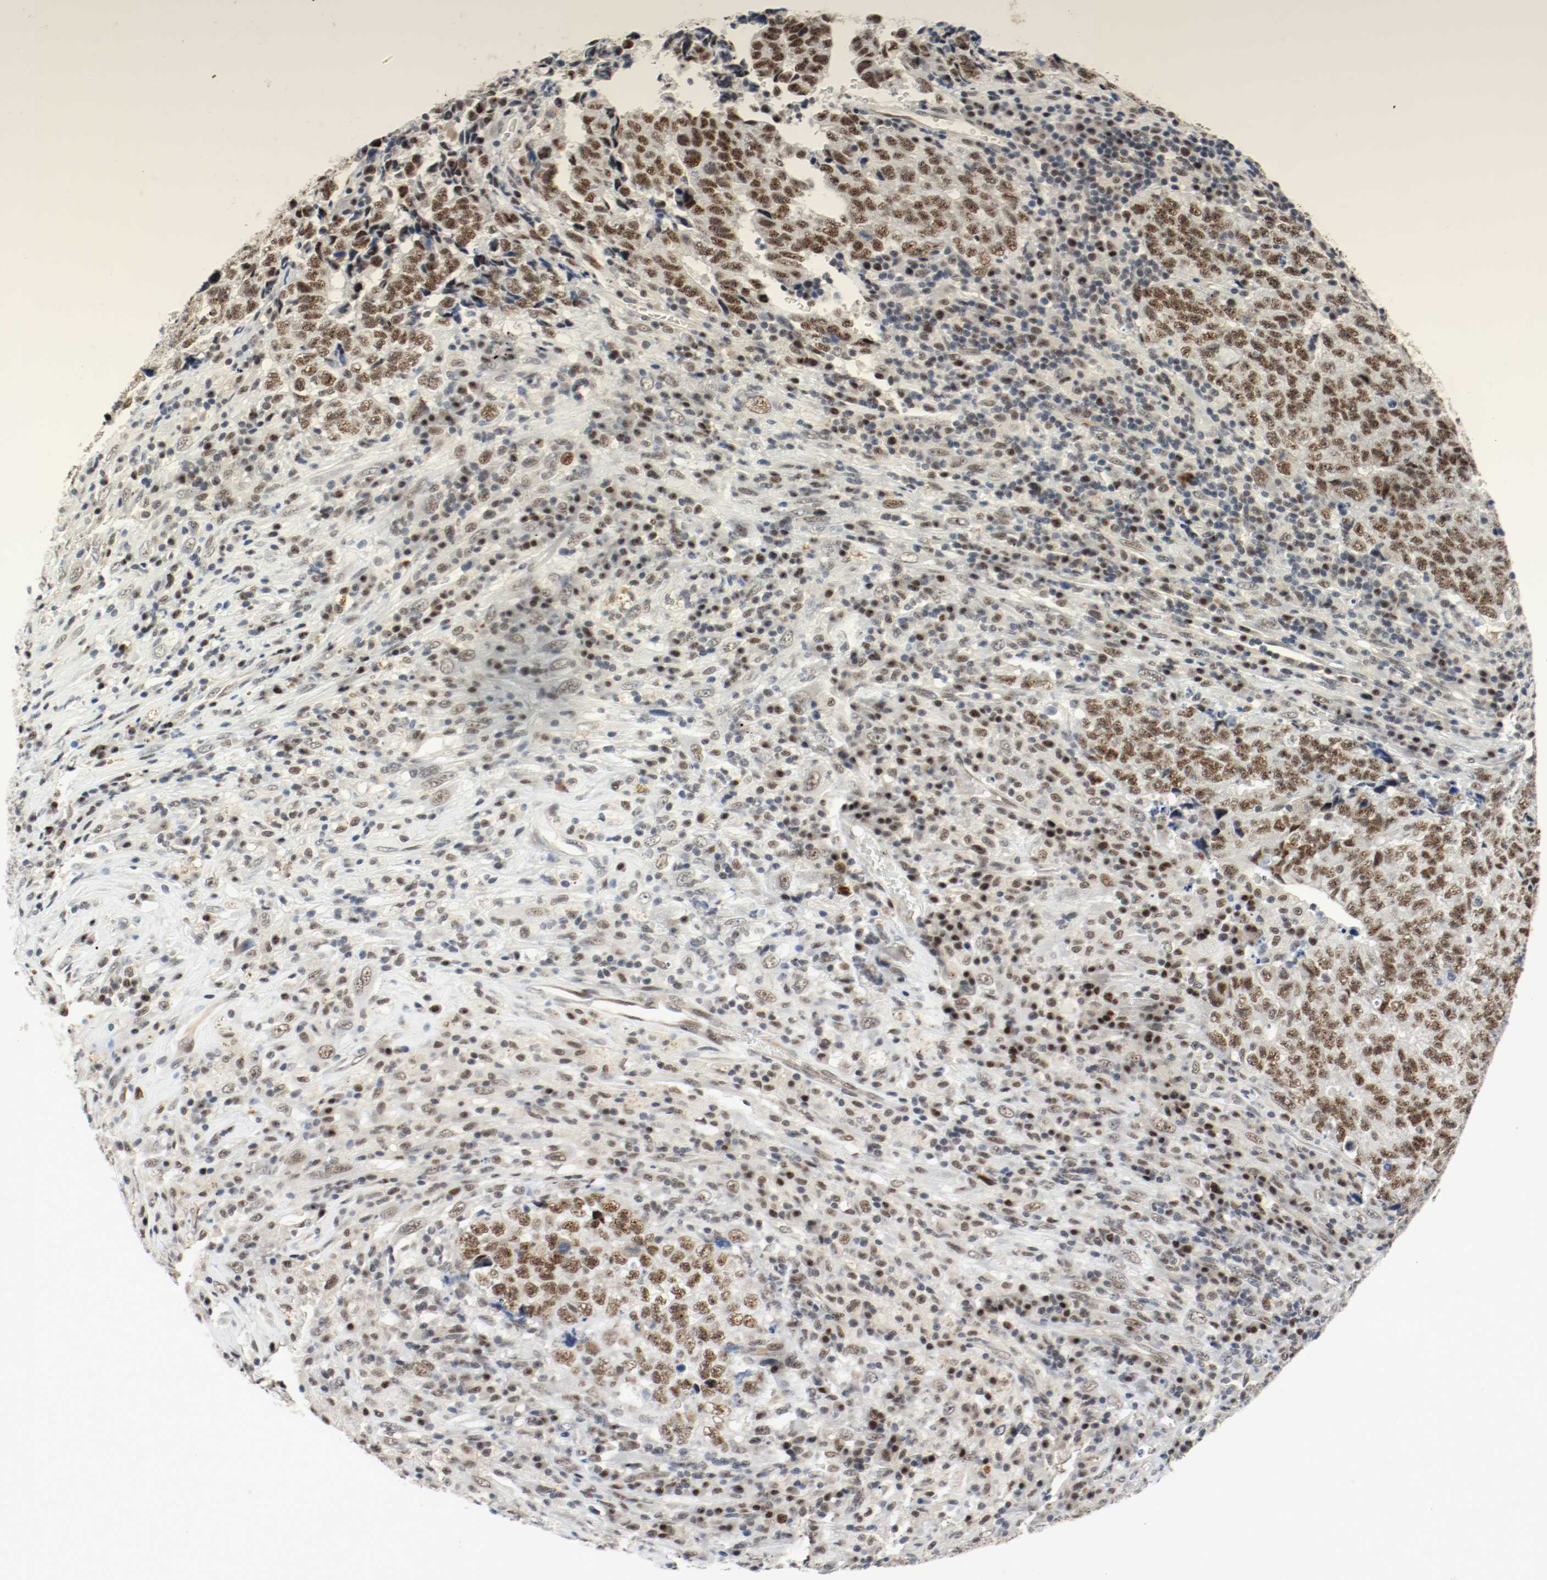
{"staining": {"intensity": "moderate", "quantity": "25%-75%", "location": "nuclear"}, "tissue": "testis cancer", "cell_type": "Tumor cells", "image_type": "cancer", "snomed": [{"axis": "morphology", "description": "Necrosis, NOS"}, {"axis": "morphology", "description": "Carcinoma, Embryonal, NOS"}, {"axis": "topography", "description": "Testis"}], "caption": "Immunohistochemical staining of human testis cancer (embryonal carcinoma) shows medium levels of moderate nuclear protein staining in about 25%-75% of tumor cells.", "gene": "ASH1L", "patient": {"sex": "male", "age": 19}}